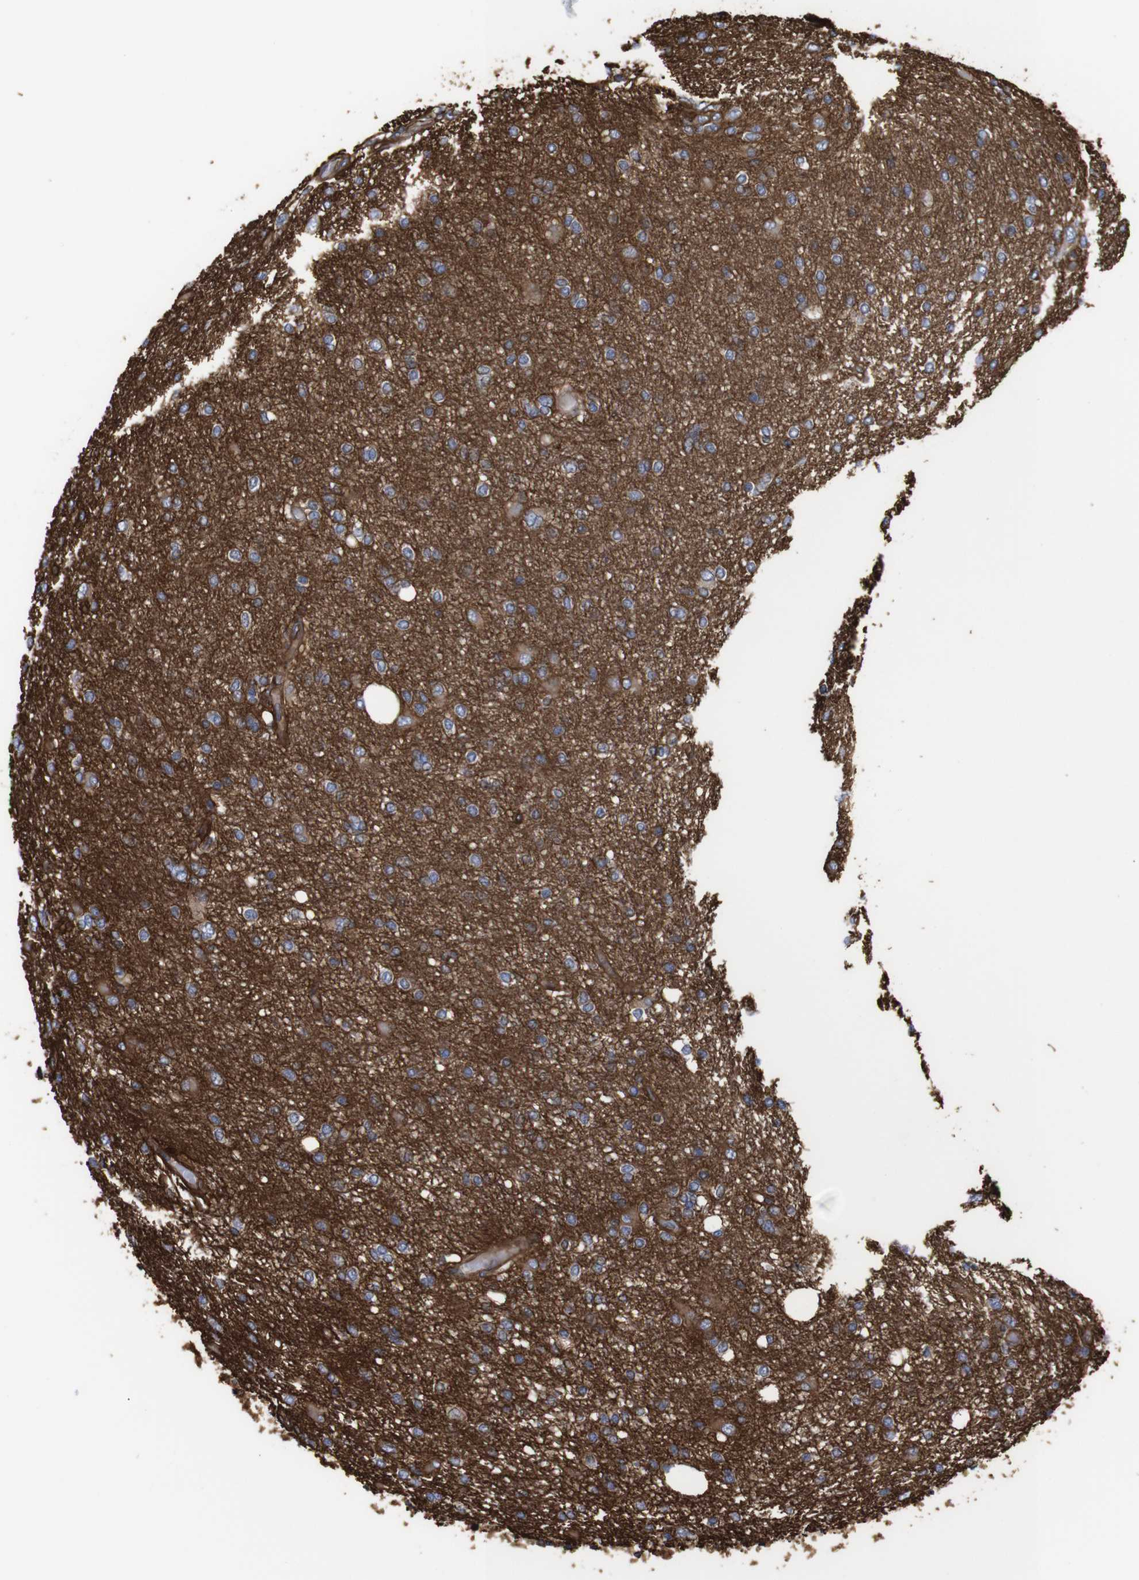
{"staining": {"intensity": "weak", "quantity": "<25%", "location": "cytoplasmic/membranous"}, "tissue": "glioma", "cell_type": "Tumor cells", "image_type": "cancer", "snomed": [{"axis": "morphology", "description": "Glioma, malignant, High grade"}, {"axis": "topography", "description": "Brain"}], "caption": "This is a photomicrograph of immunohistochemistry (IHC) staining of high-grade glioma (malignant), which shows no expression in tumor cells. (Brightfield microscopy of DAB (3,3'-diaminobenzidine) immunohistochemistry at high magnification).", "gene": "SPTBN1", "patient": {"sex": "female", "age": 59}}